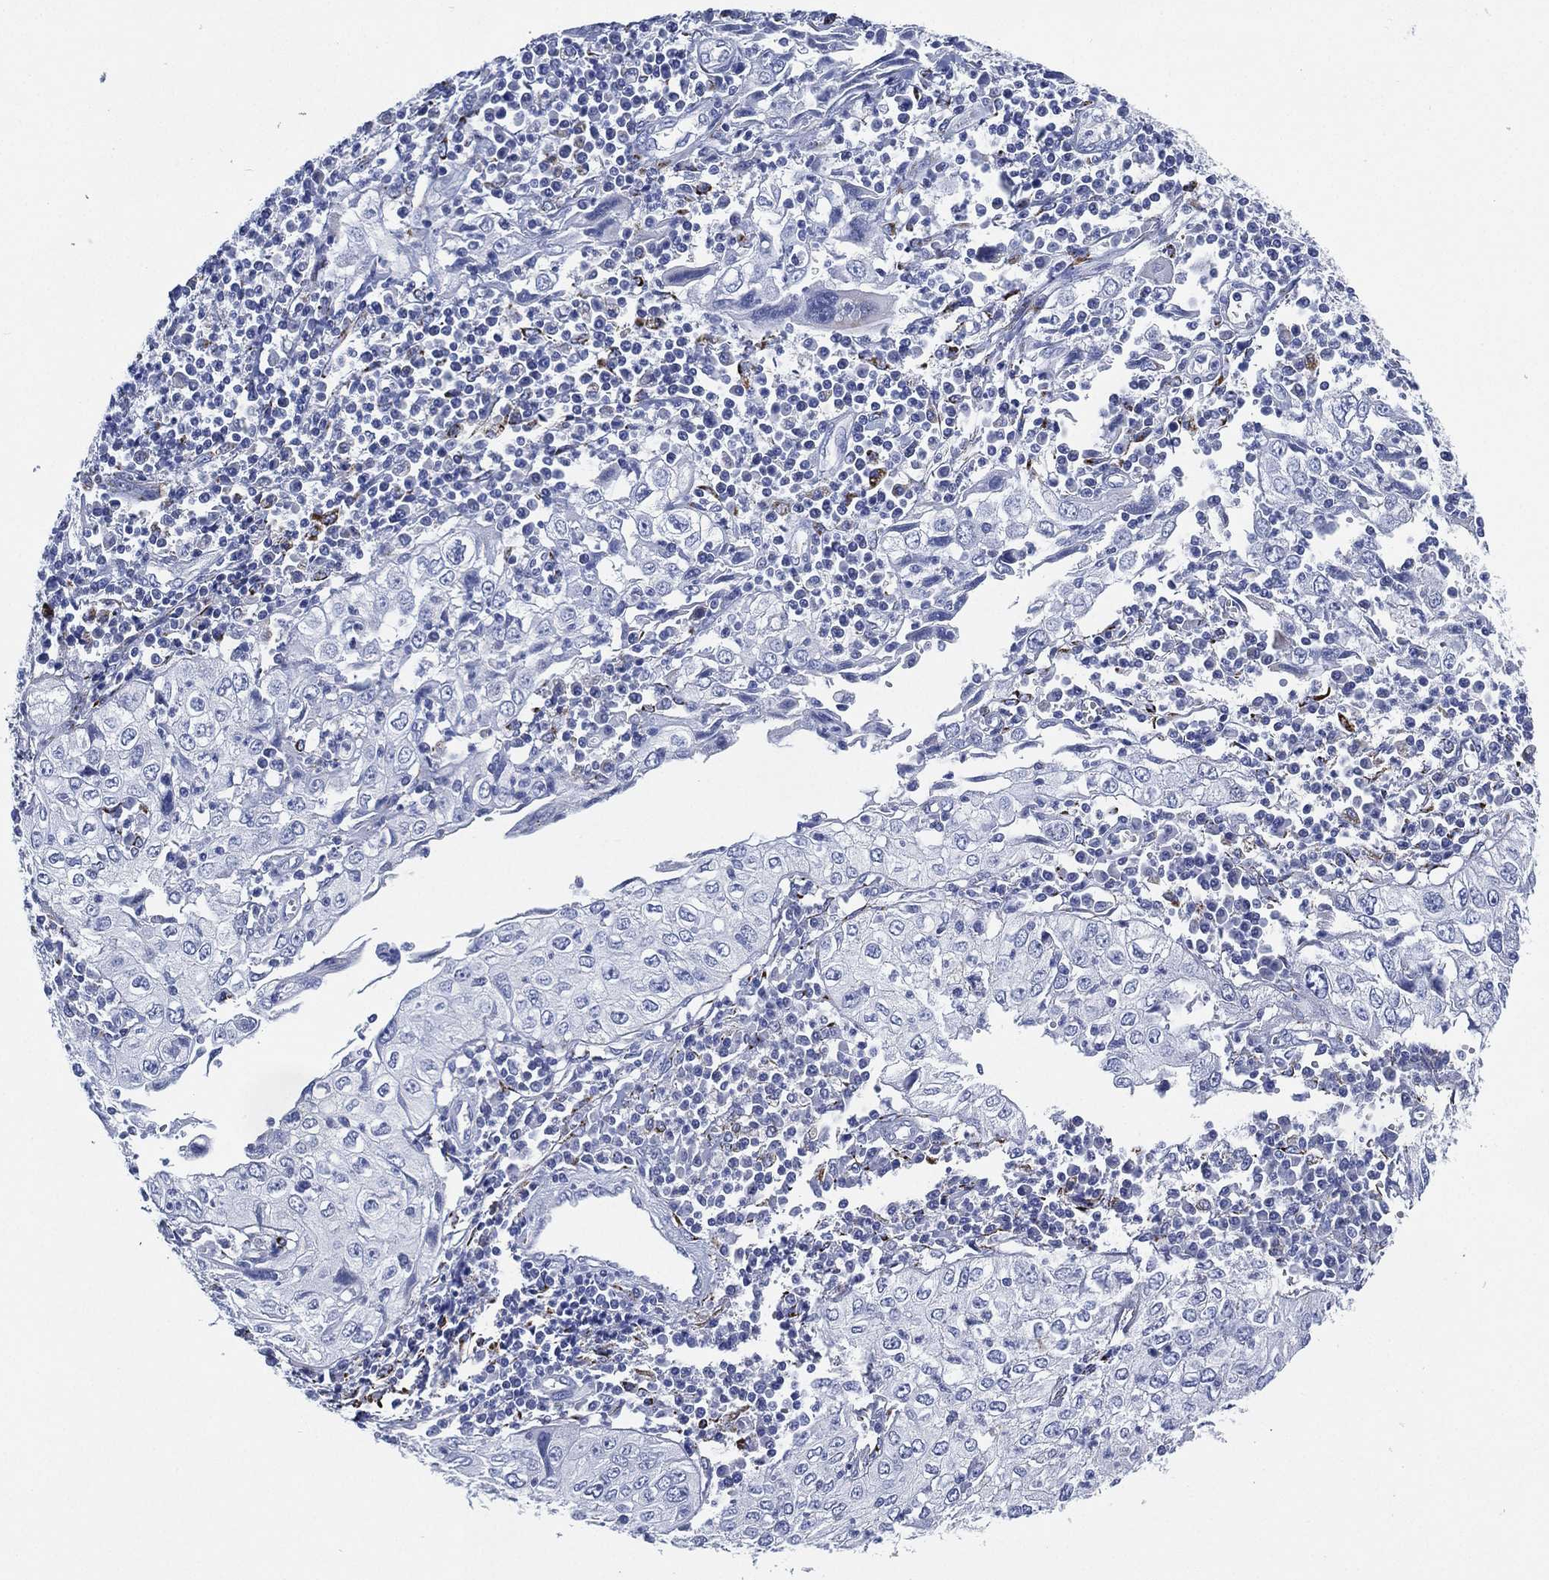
{"staining": {"intensity": "negative", "quantity": "none", "location": "none"}, "tissue": "cervical cancer", "cell_type": "Tumor cells", "image_type": "cancer", "snomed": [{"axis": "morphology", "description": "Squamous cell carcinoma, NOS"}, {"axis": "topography", "description": "Cervix"}], "caption": "This micrograph is of cervical squamous cell carcinoma stained with IHC to label a protein in brown with the nuclei are counter-stained blue. There is no positivity in tumor cells. The staining was performed using DAB to visualize the protein expression in brown, while the nuclei were stained in blue with hematoxylin (Magnification: 20x).", "gene": "C5orf46", "patient": {"sex": "female", "age": 24}}